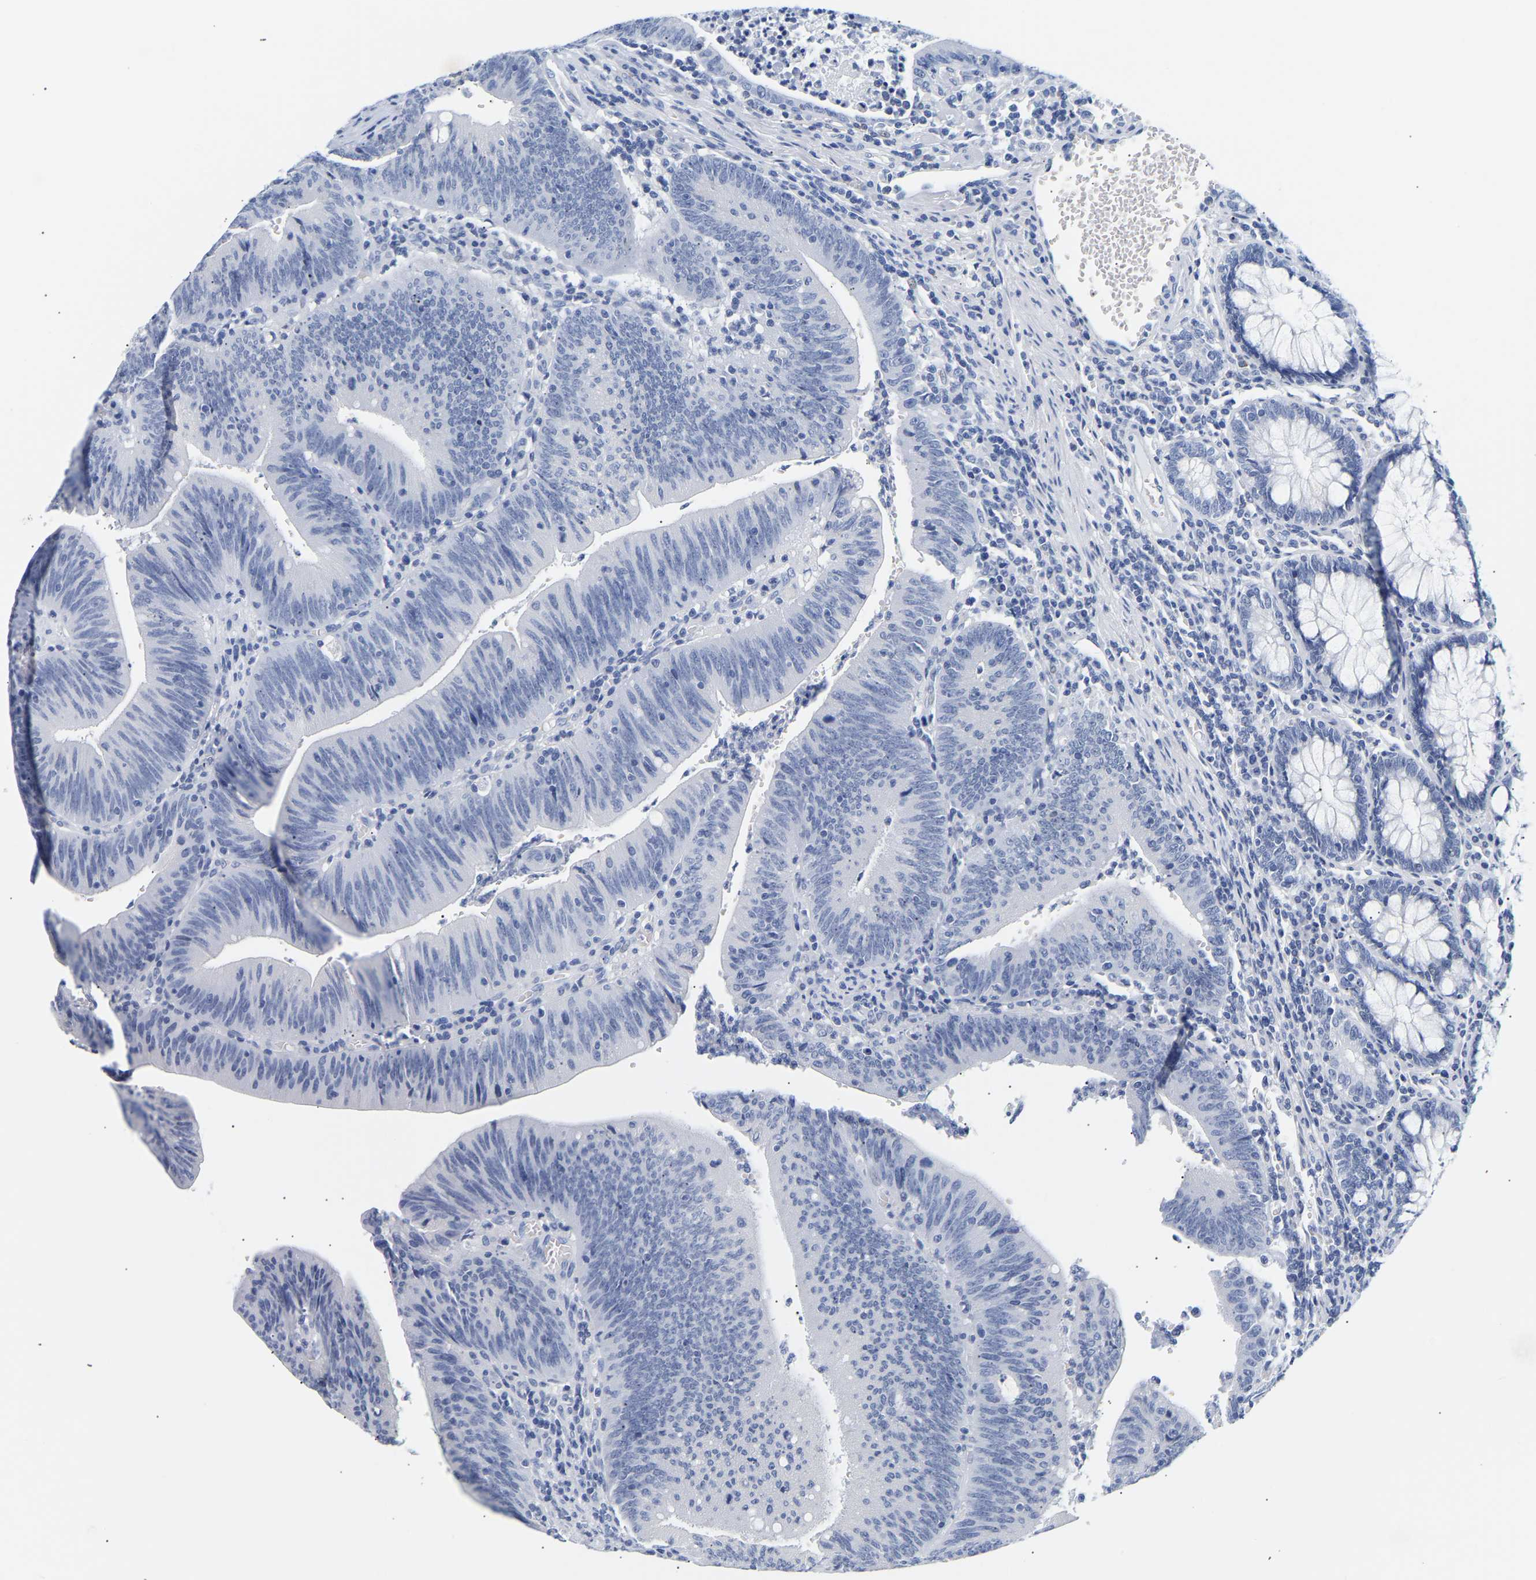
{"staining": {"intensity": "negative", "quantity": "none", "location": "none"}, "tissue": "colorectal cancer", "cell_type": "Tumor cells", "image_type": "cancer", "snomed": [{"axis": "morphology", "description": "Normal tissue, NOS"}, {"axis": "morphology", "description": "Adenocarcinoma, NOS"}, {"axis": "topography", "description": "Rectum"}], "caption": "An image of human adenocarcinoma (colorectal) is negative for staining in tumor cells.", "gene": "SPINK2", "patient": {"sex": "female", "age": 66}}